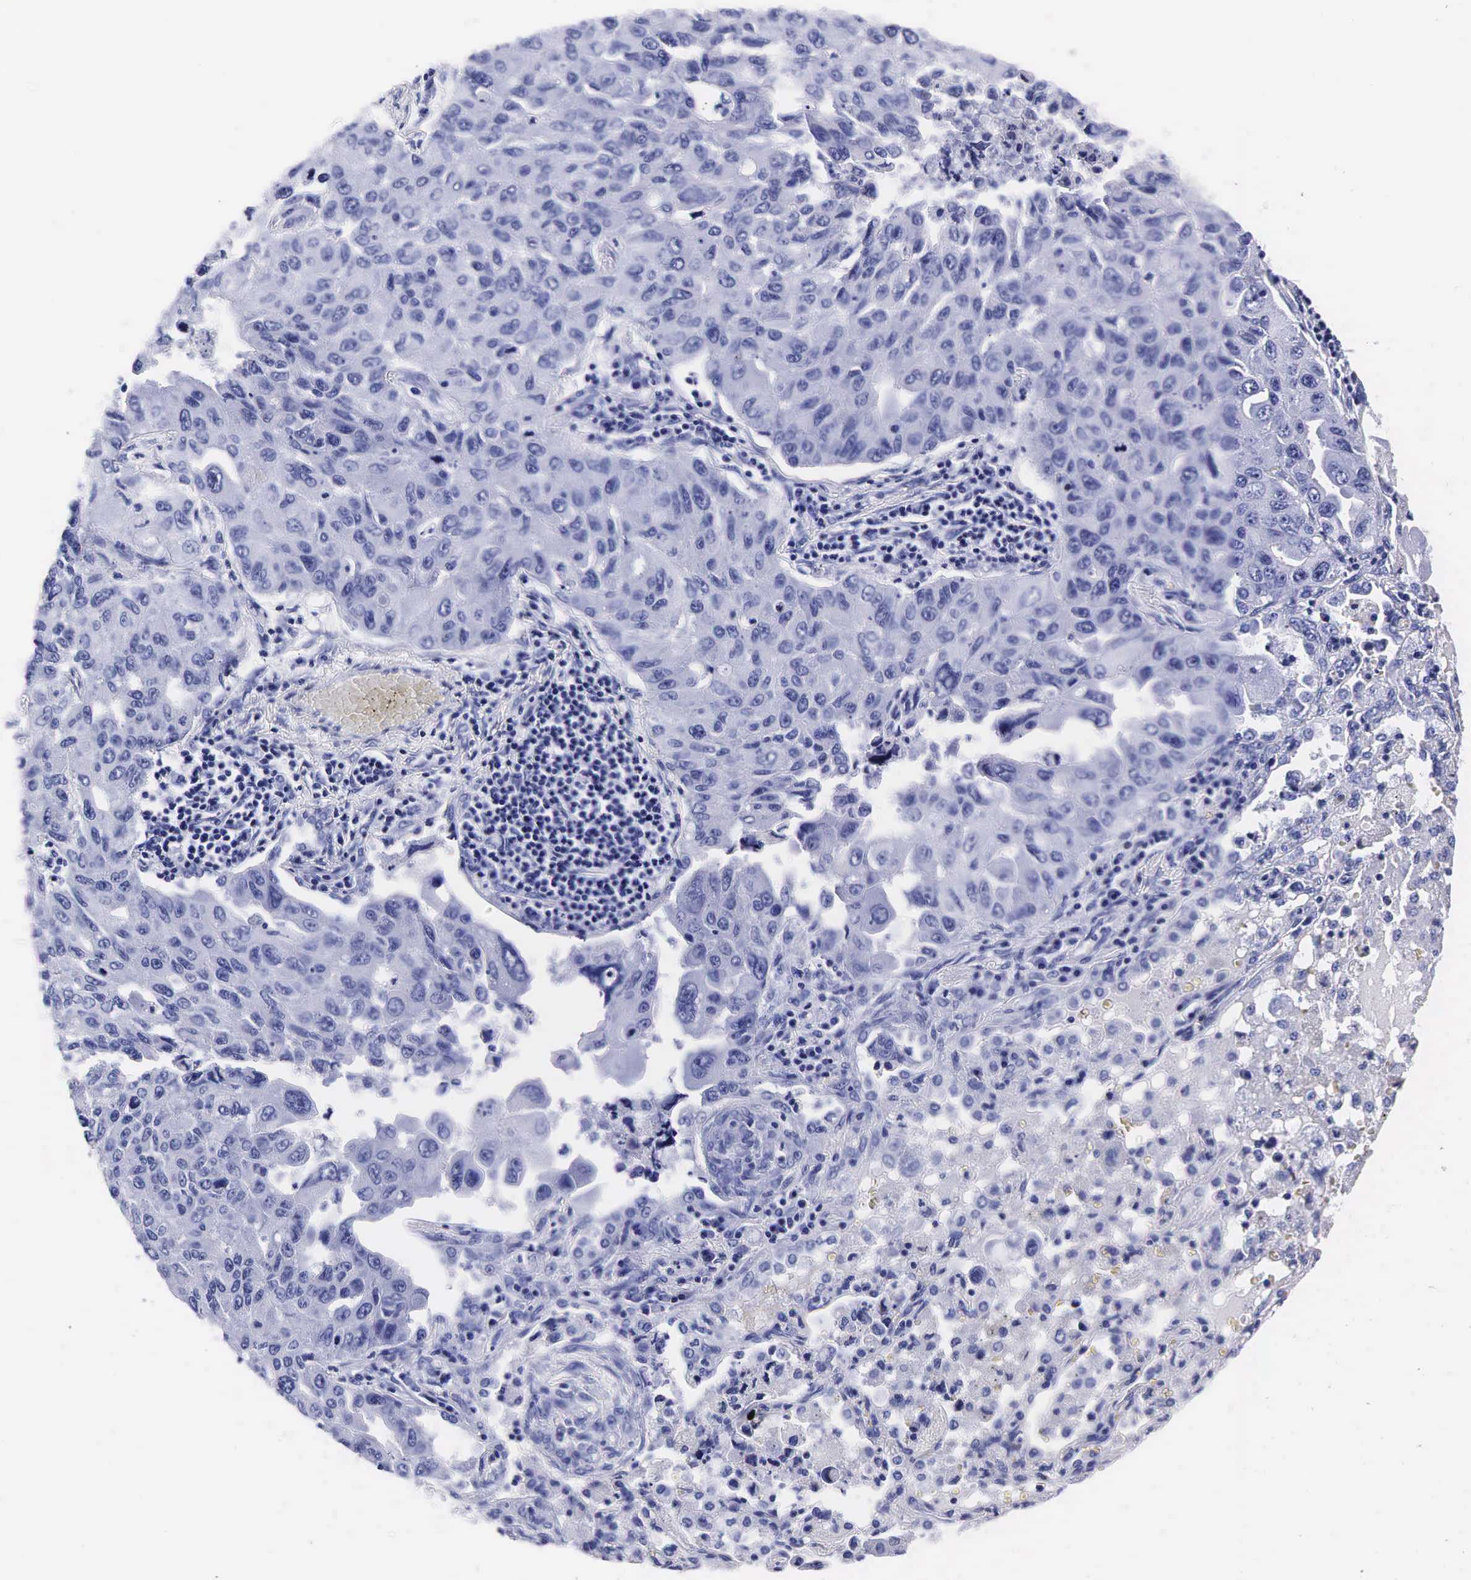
{"staining": {"intensity": "negative", "quantity": "none", "location": "none"}, "tissue": "lung cancer", "cell_type": "Tumor cells", "image_type": "cancer", "snomed": [{"axis": "morphology", "description": "Adenocarcinoma, NOS"}, {"axis": "topography", "description": "Lung"}], "caption": "IHC micrograph of neoplastic tissue: adenocarcinoma (lung) stained with DAB reveals no significant protein positivity in tumor cells. The staining is performed using DAB brown chromogen with nuclei counter-stained in using hematoxylin.", "gene": "KLK3", "patient": {"sex": "male", "age": 64}}